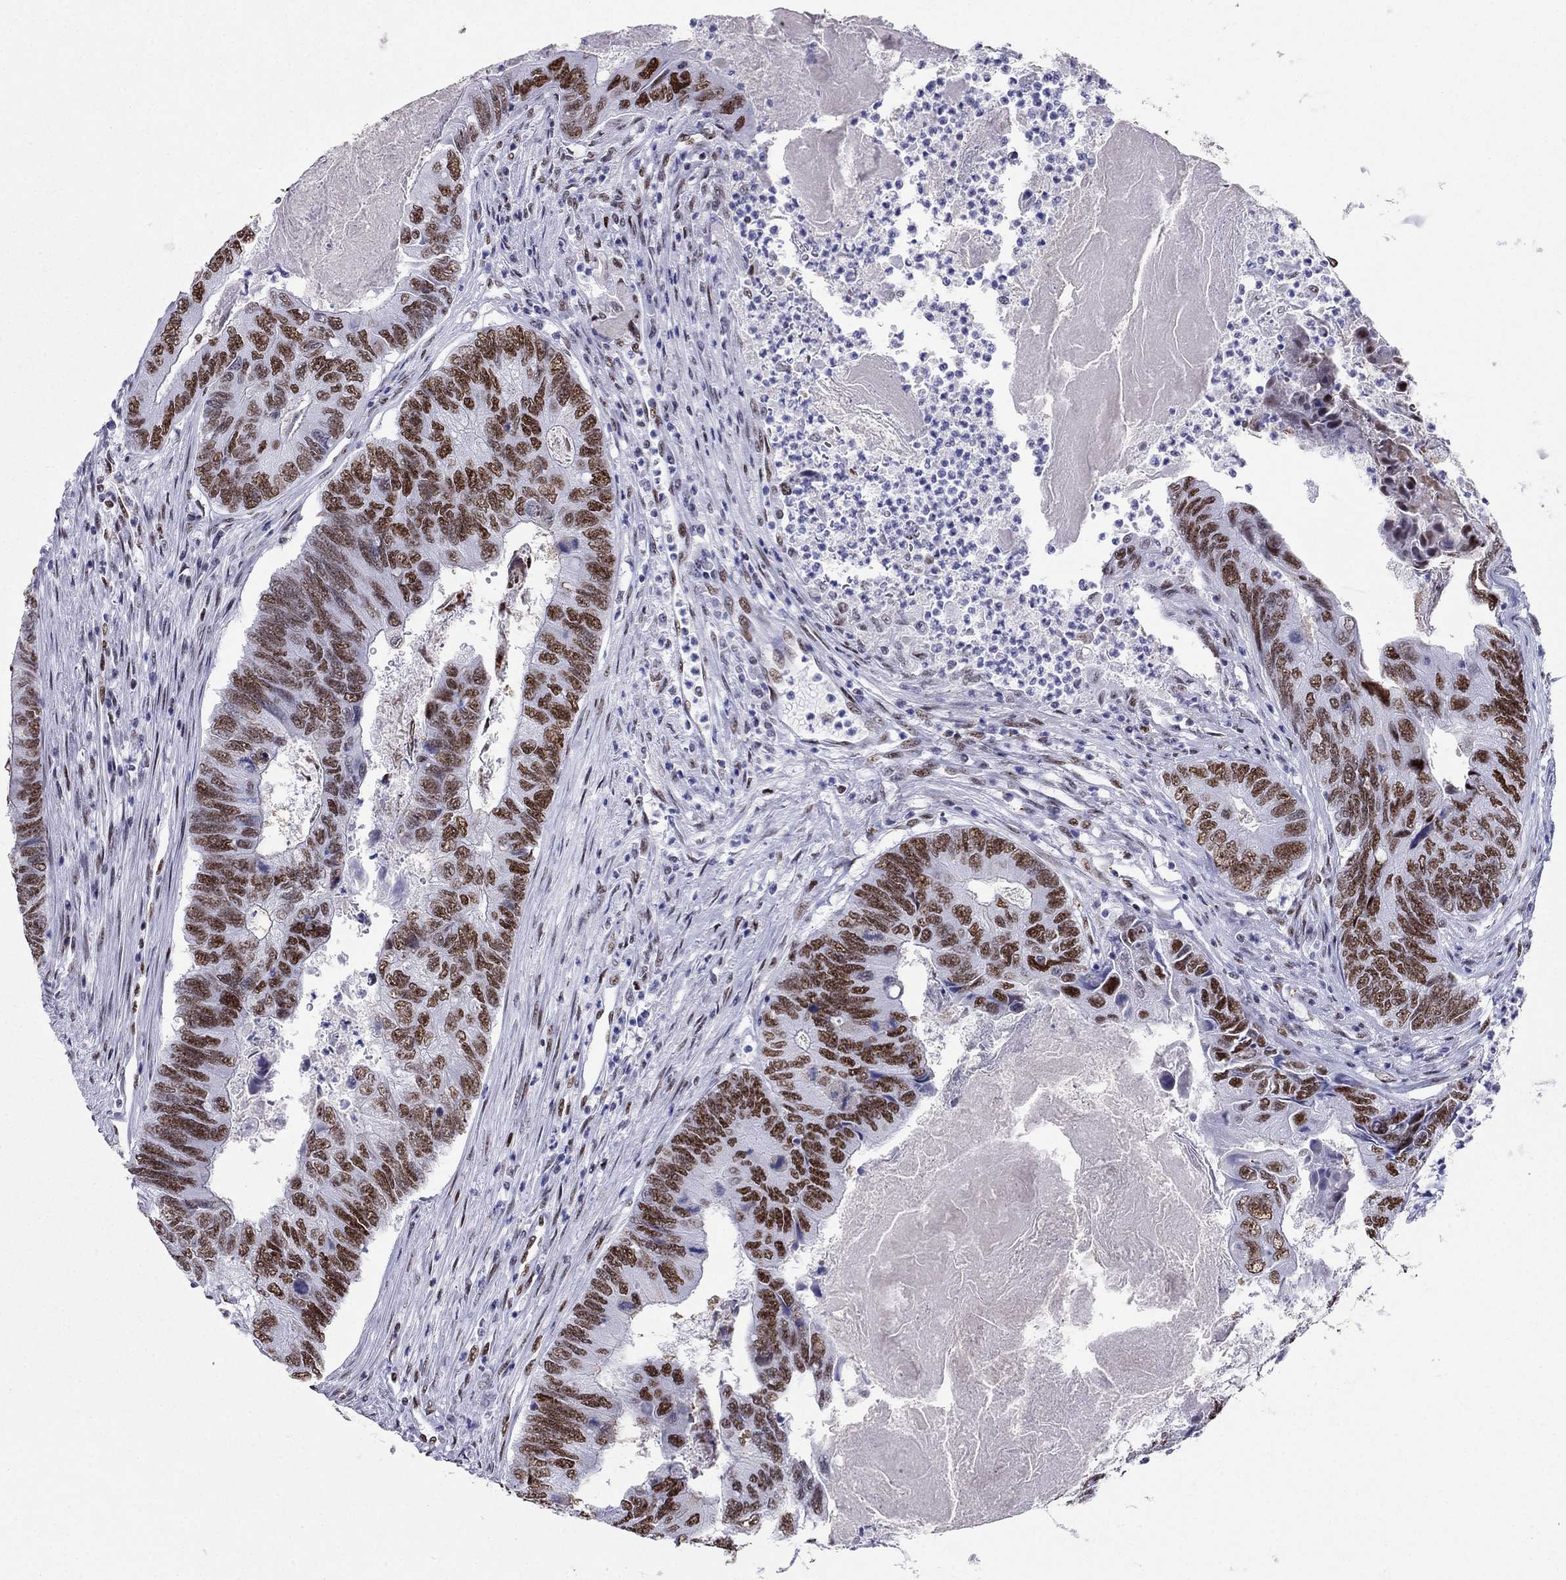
{"staining": {"intensity": "strong", "quantity": ">75%", "location": "nuclear"}, "tissue": "colorectal cancer", "cell_type": "Tumor cells", "image_type": "cancer", "snomed": [{"axis": "morphology", "description": "Adenocarcinoma, NOS"}, {"axis": "topography", "description": "Colon"}], "caption": "Immunohistochemistry image of neoplastic tissue: human colorectal adenocarcinoma stained using immunohistochemistry shows high levels of strong protein expression localized specifically in the nuclear of tumor cells, appearing as a nuclear brown color.", "gene": "PPM1G", "patient": {"sex": "female", "age": 67}}